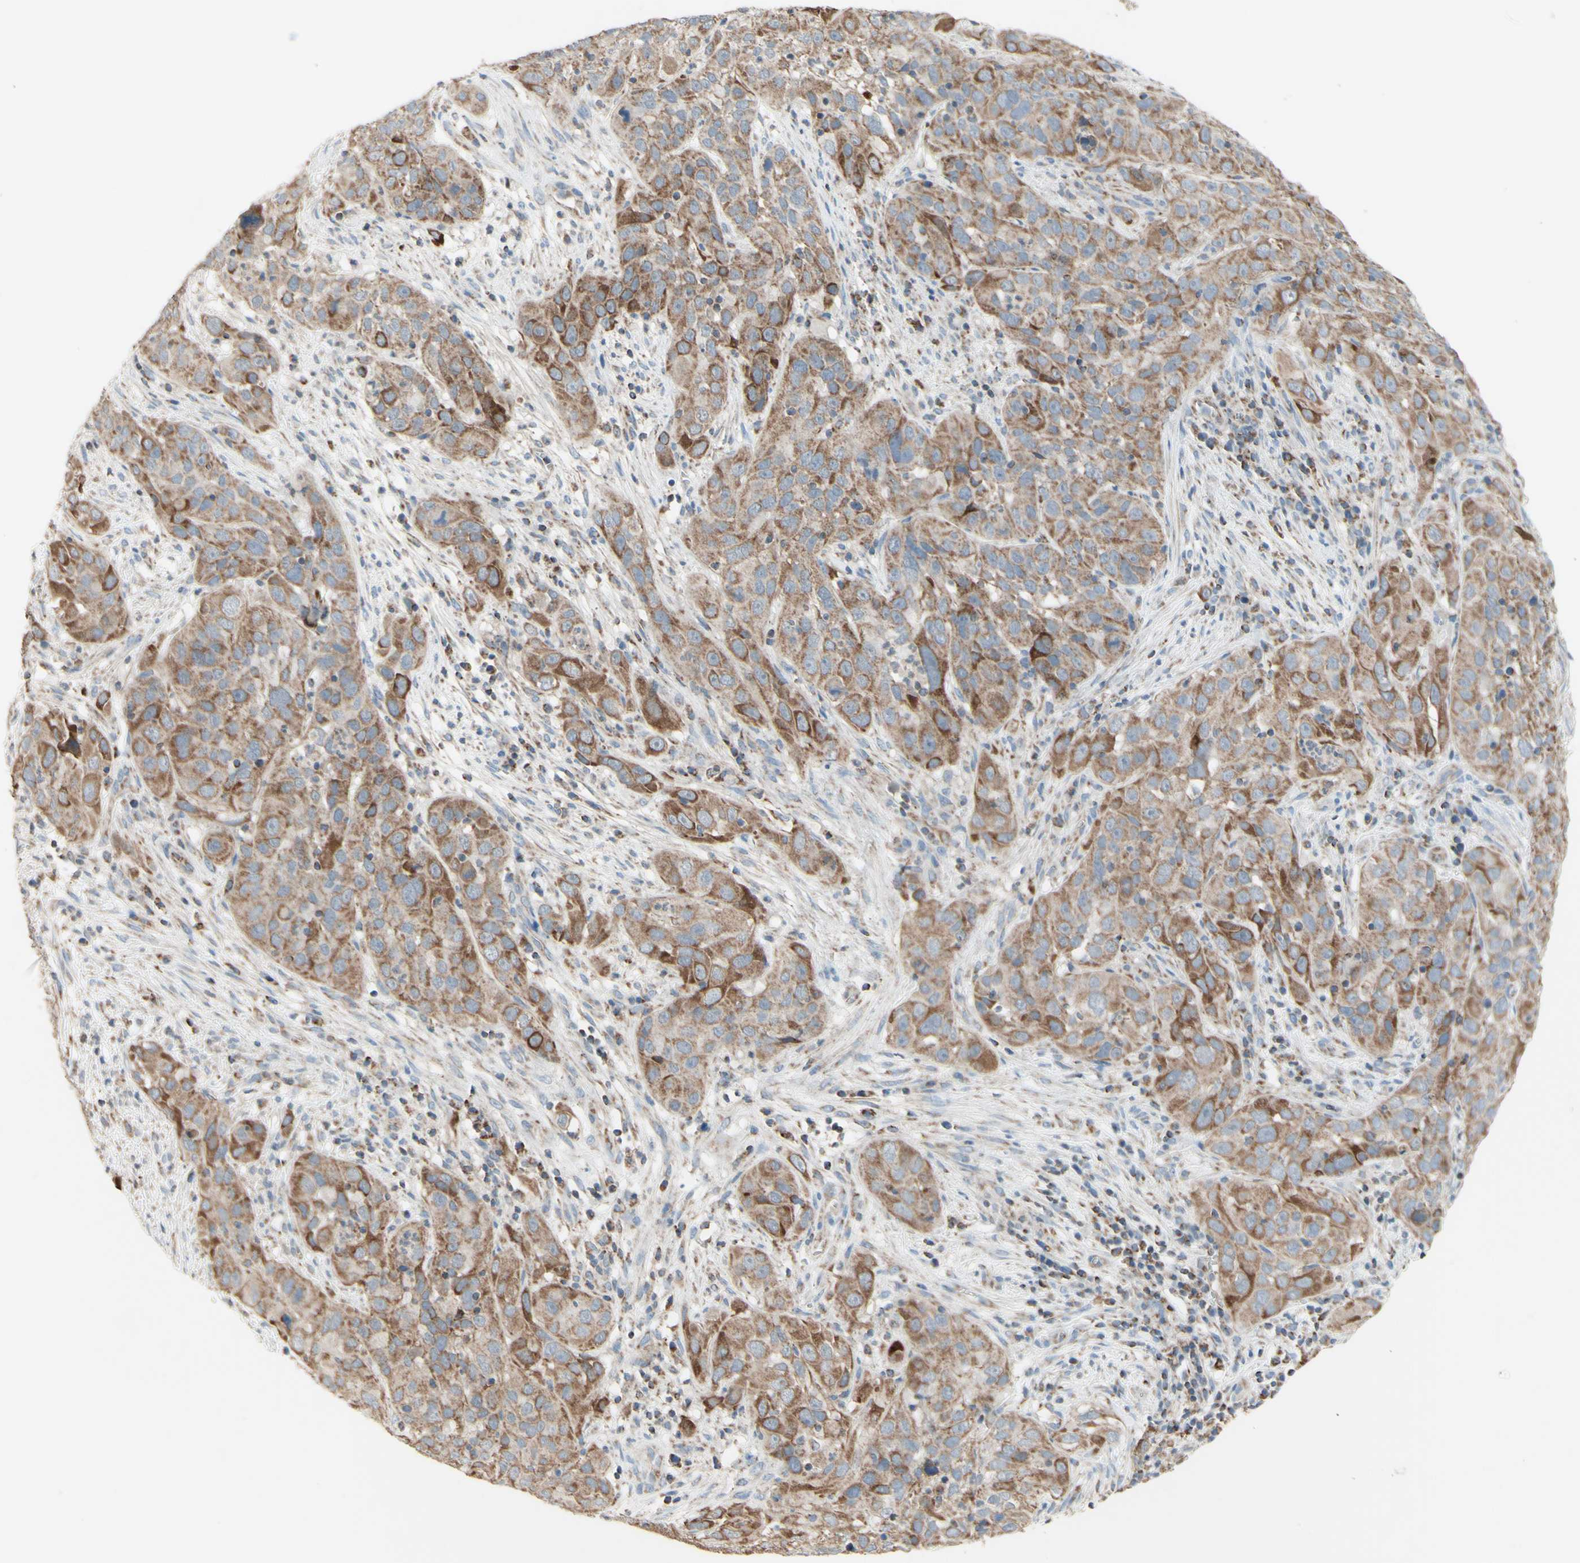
{"staining": {"intensity": "moderate", "quantity": ">75%", "location": "cytoplasmic/membranous"}, "tissue": "cervical cancer", "cell_type": "Tumor cells", "image_type": "cancer", "snomed": [{"axis": "morphology", "description": "Squamous cell carcinoma, NOS"}, {"axis": "topography", "description": "Cervix"}], "caption": "Protein expression analysis of human cervical cancer reveals moderate cytoplasmic/membranous expression in about >75% of tumor cells. The staining was performed using DAB (3,3'-diaminobenzidine) to visualize the protein expression in brown, while the nuclei were stained in blue with hematoxylin (Magnification: 20x).", "gene": "ARMC10", "patient": {"sex": "female", "age": 32}}